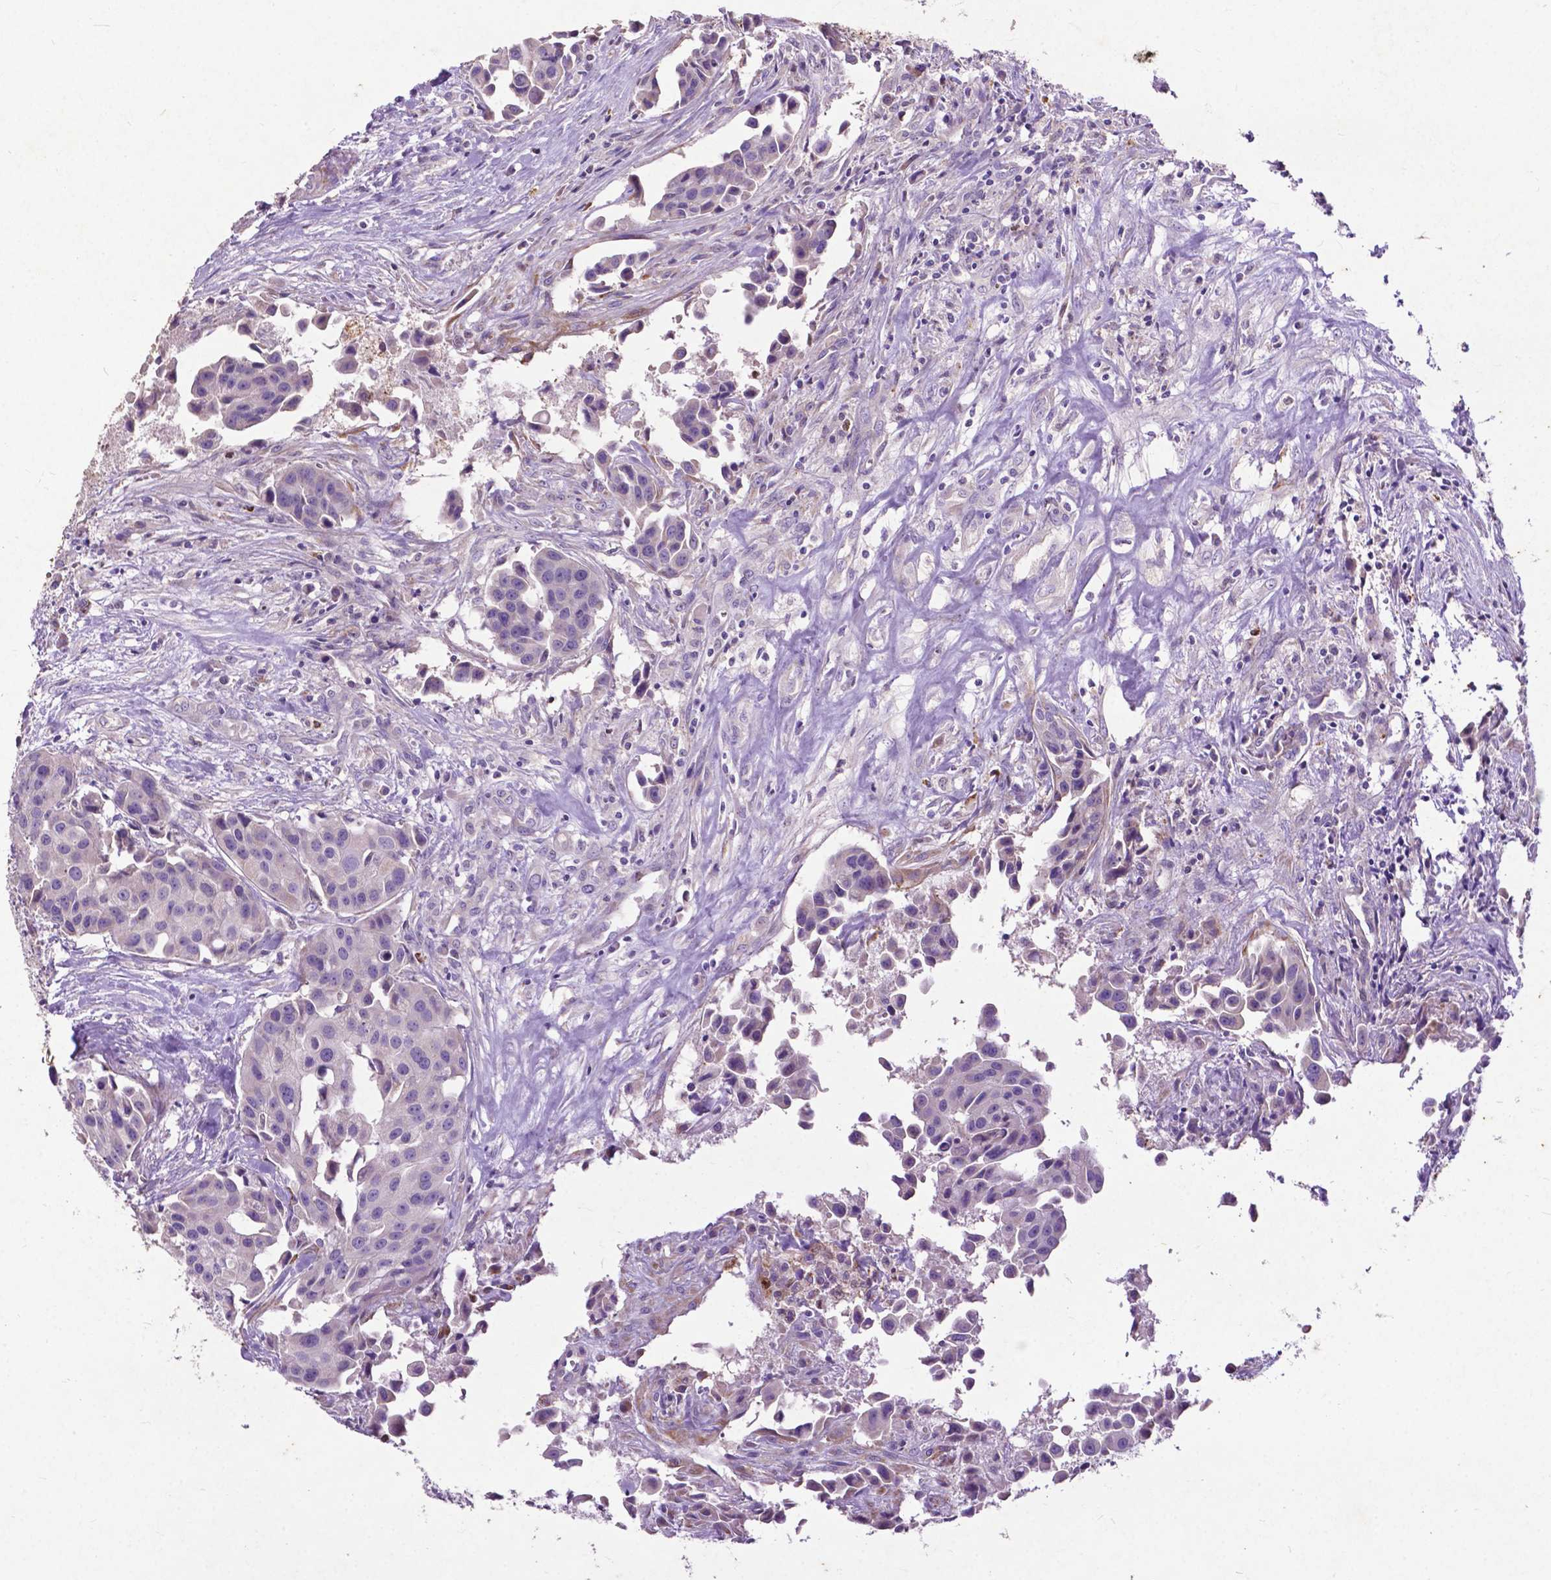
{"staining": {"intensity": "negative", "quantity": "none", "location": "none"}, "tissue": "head and neck cancer", "cell_type": "Tumor cells", "image_type": "cancer", "snomed": [{"axis": "morphology", "description": "Adenocarcinoma, NOS"}, {"axis": "topography", "description": "Head-Neck"}], "caption": "DAB immunohistochemical staining of human head and neck cancer (adenocarcinoma) demonstrates no significant positivity in tumor cells.", "gene": "THEGL", "patient": {"sex": "male", "age": 76}}